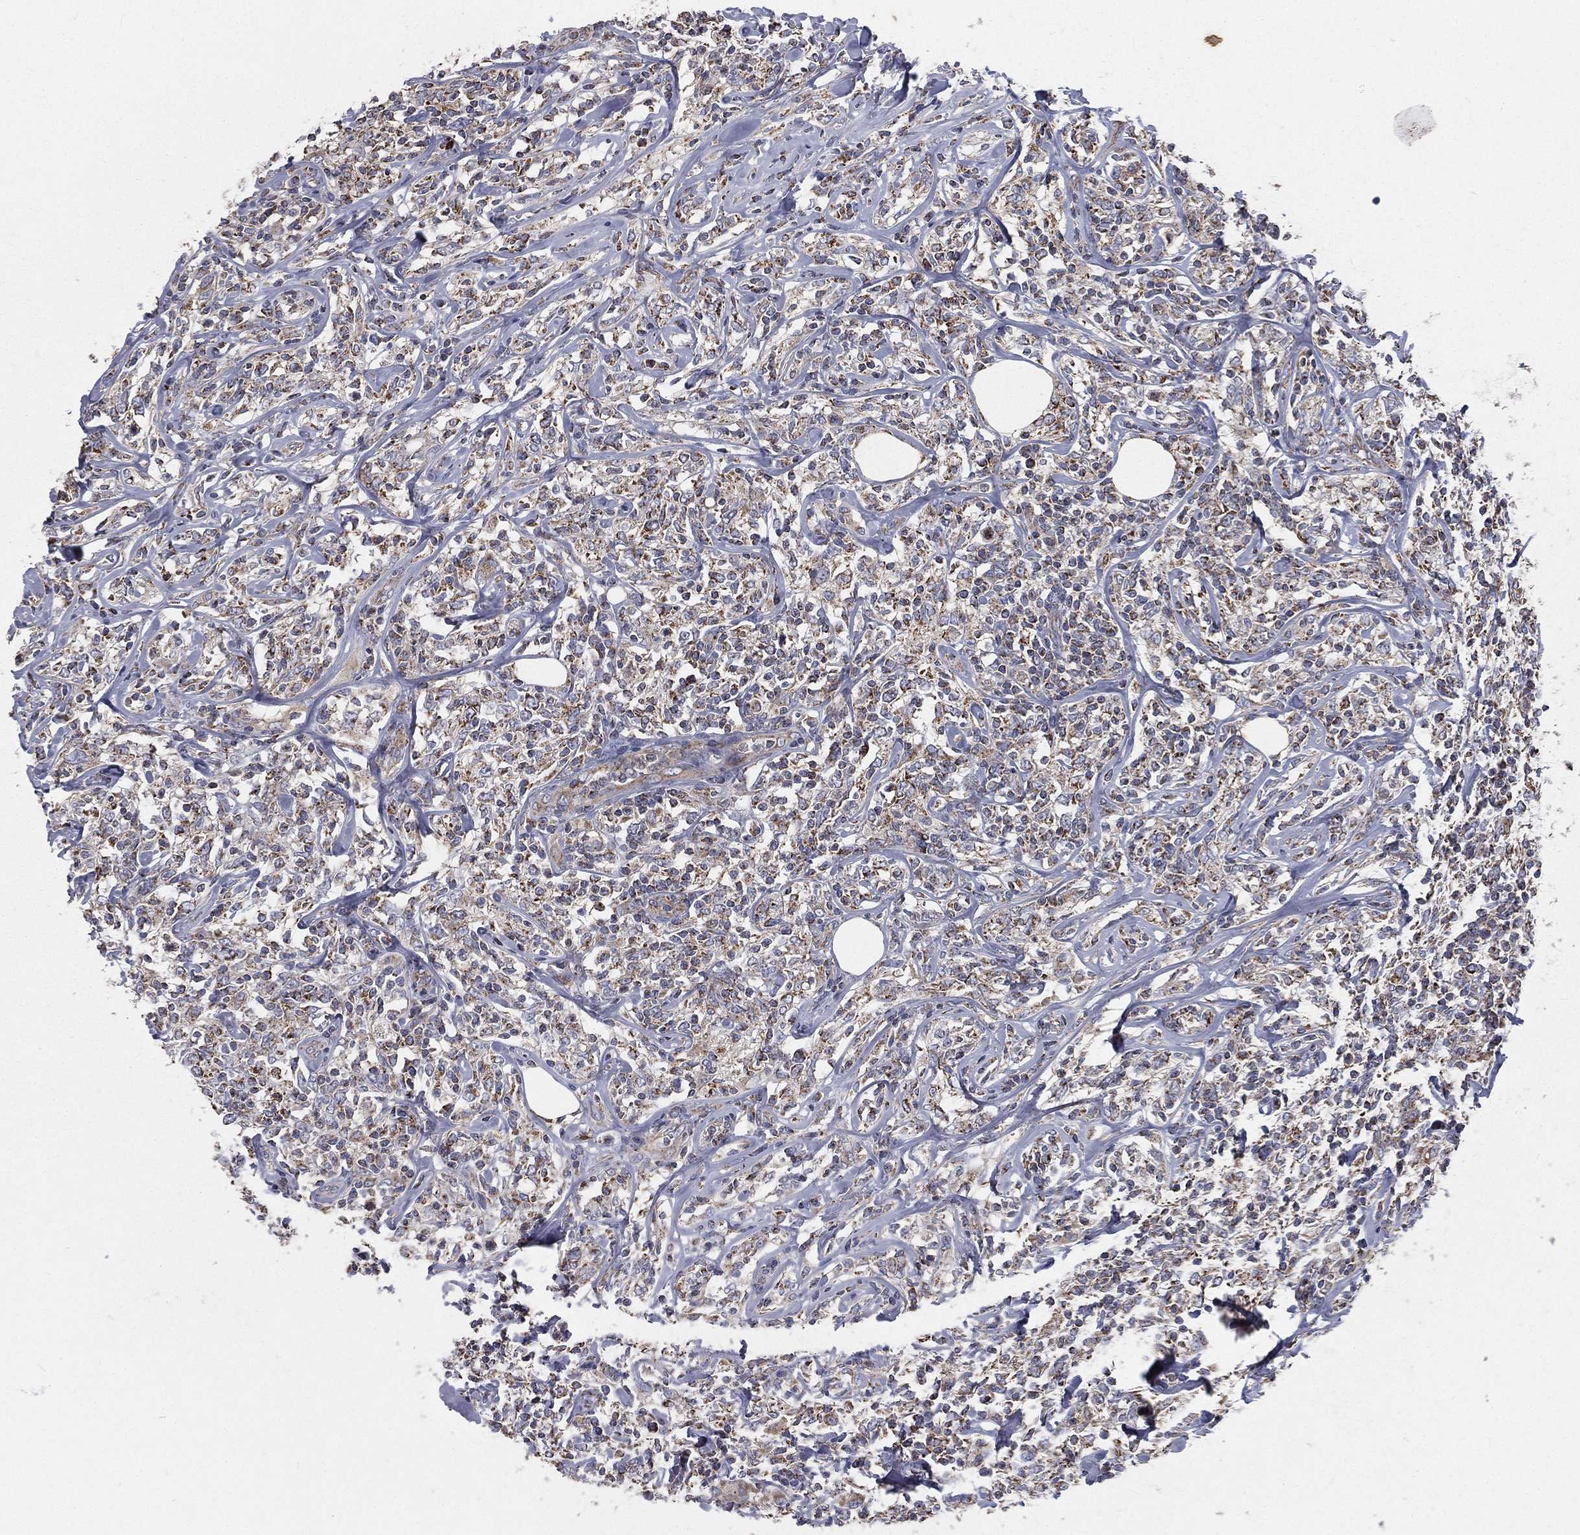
{"staining": {"intensity": "weak", "quantity": "25%-75%", "location": "cytoplasmic/membranous"}, "tissue": "lymphoma", "cell_type": "Tumor cells", "image_type": "cancer", "snomed": [{"axis": "morphology", "description": "Malignant lymphoma, non-Hodgkin's type, High grade"}, {"axis": "topography", "description": "Lymph node"}], "caption": "Tumor cells show low levels of weak cytoplasmic/membranous staining in approximately 25%-75% of cells in human lymphoma. (DAB IHC, brown staining for protein, blue staining for nuclei).", "gene": "HADH", "patient": {"sex": "female", "age": 84}}